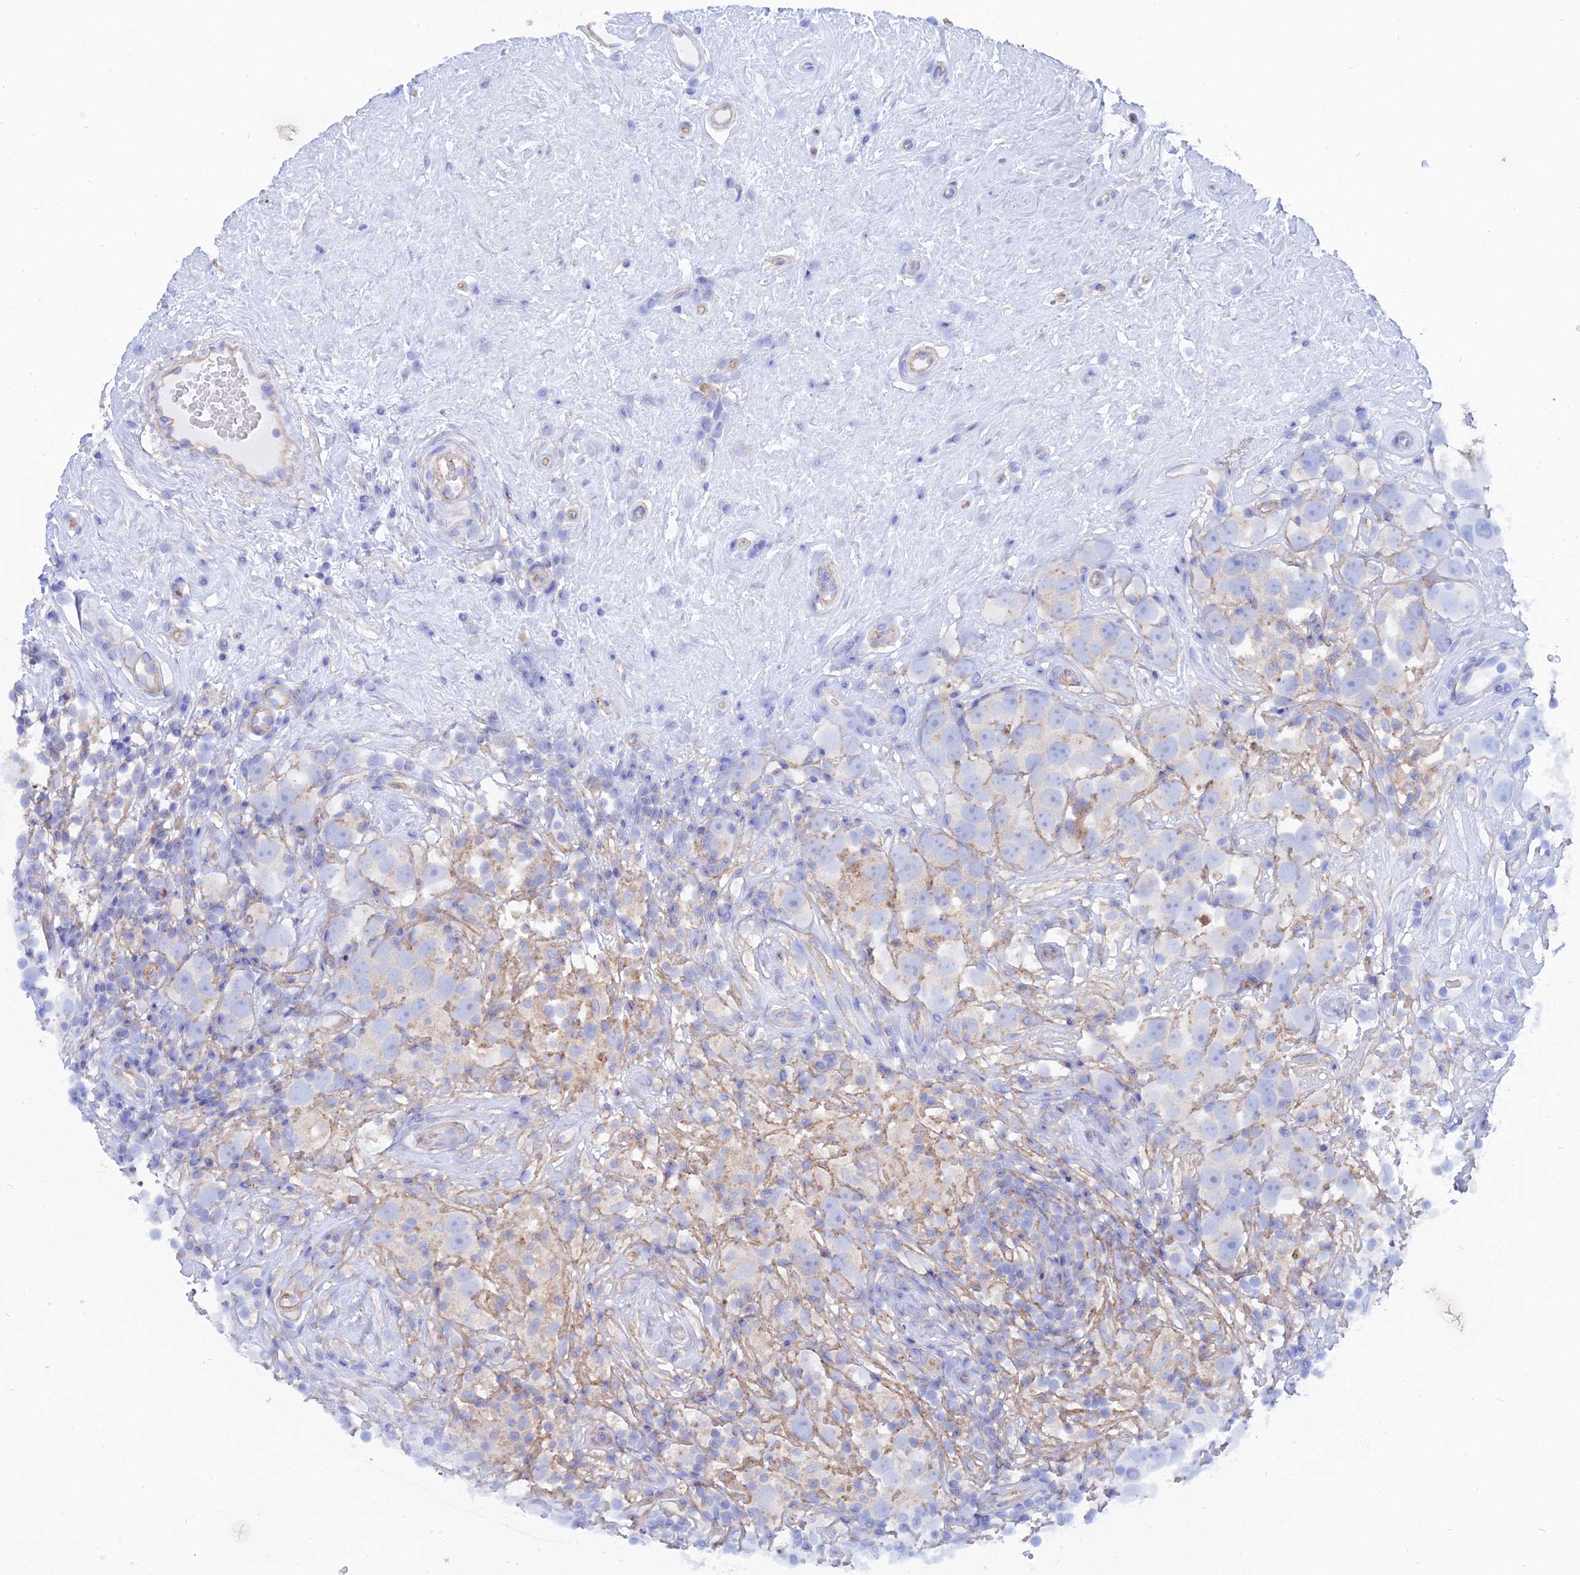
{"staining": {"intensity": "negative", "quantity": "none", "location": "none"}, "tissue": "testis cancer", "cell_type": "Tumor cells", "image_type": "cancer", "snomed": [{"axis": "morphology", "description": "Seminoma, NOS"}, {"axis": "topography", "description": "Testis"}], "caption": "High power microscopy photomicrograph of an IHC micrograph of testis cancer, revealing no significant expression in tumor cells.", "gene": "TRIM43B", "patient": {"sex": "male", "age": 49}}